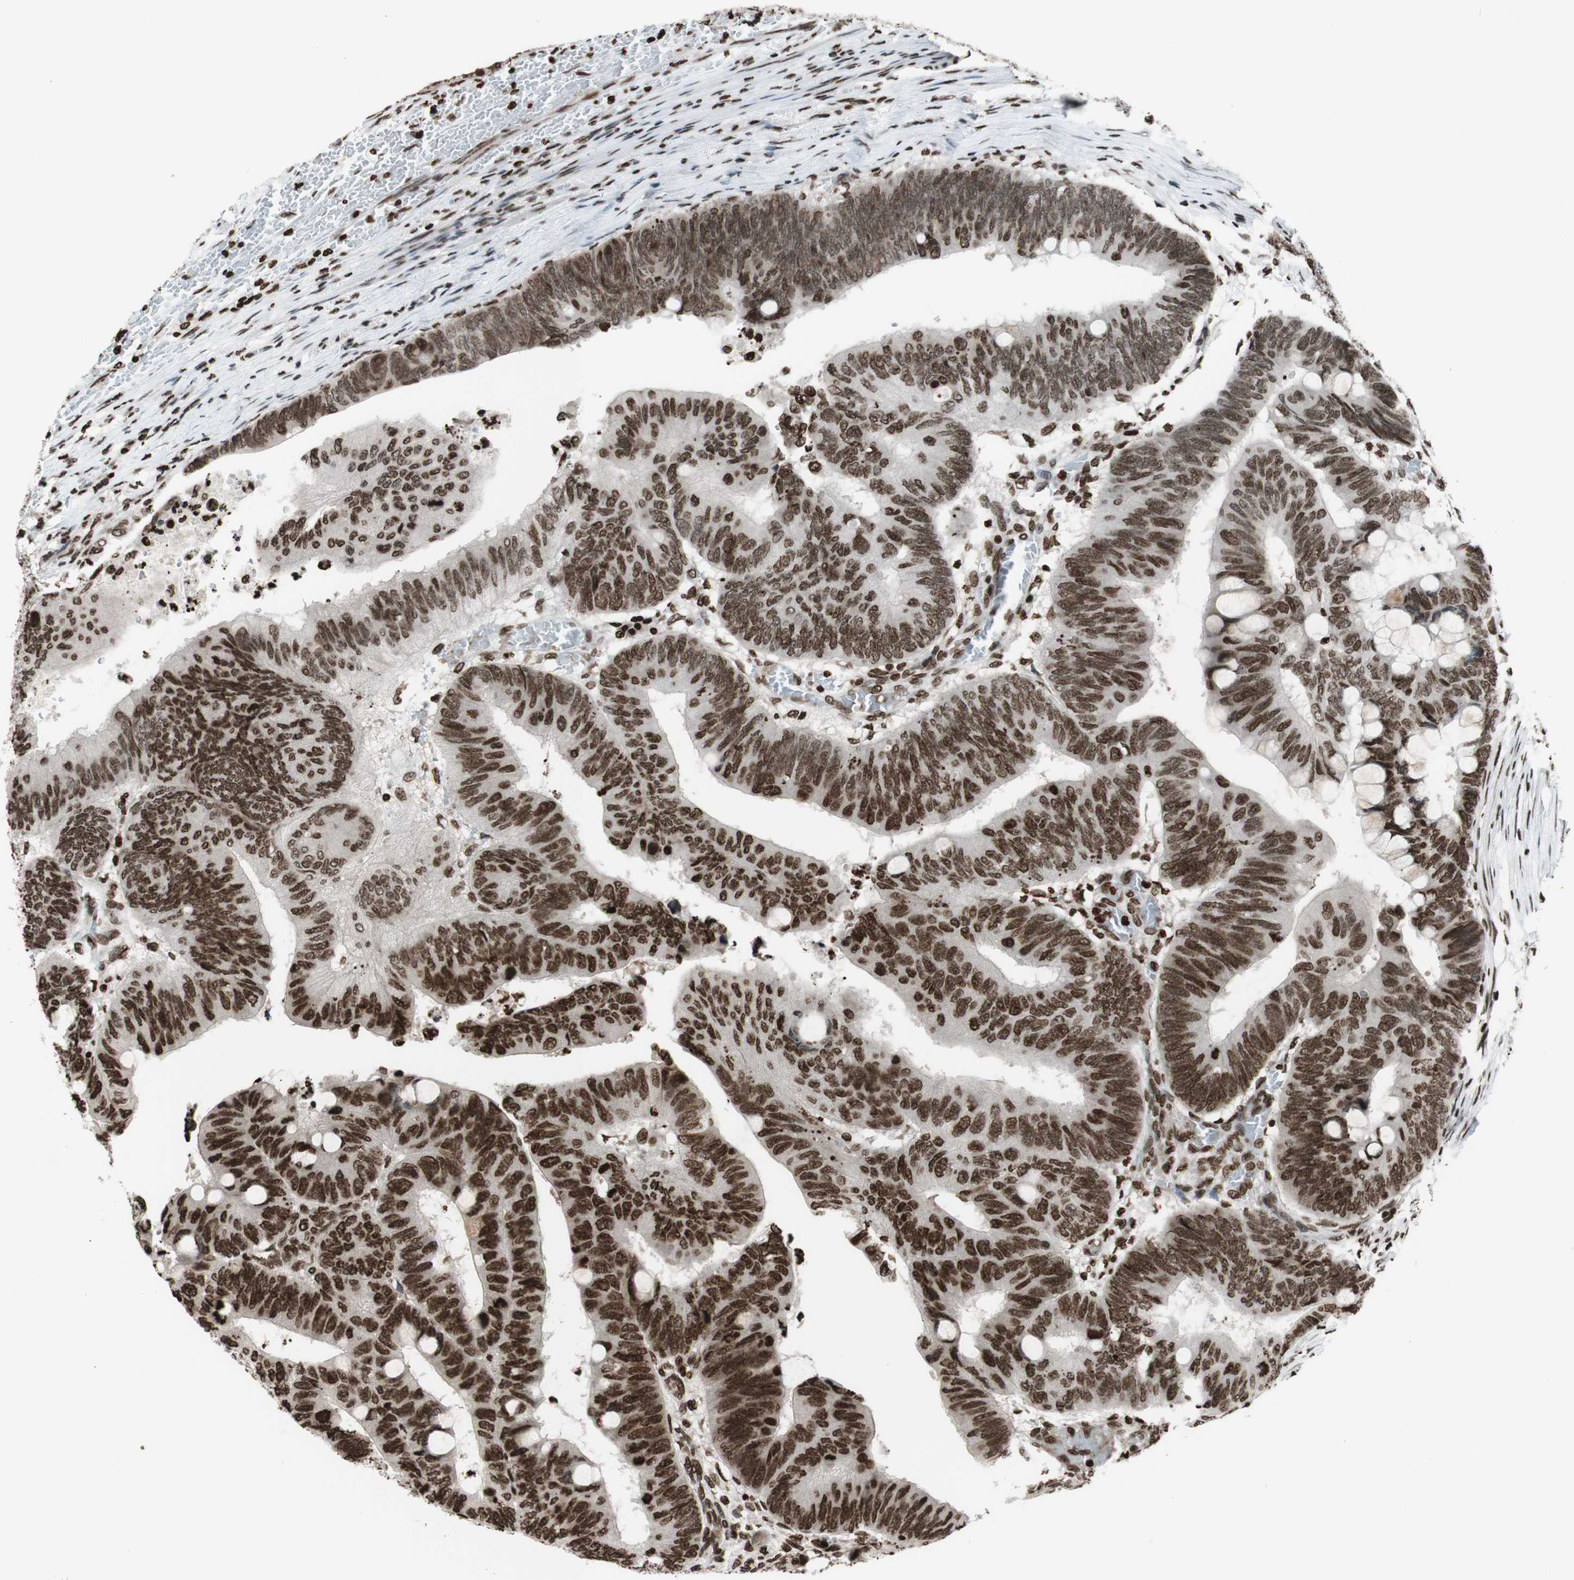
{"staining": {"intensity": "strong", "quantity": ">75%", "location": "nuclear"}, "tissue": "colorectal cancer", "cell_type": "Tumor cells", "image_type": "cancer", "snomed": [{"axis": "morphology", "description": "Normal tissue, NOS"}, {"axis": "morphology", "description": "Adenocarcinoma, NOS"}, {"axis": "topography", "description": "Rectum"}, {"axis": "topography", "description": "Peripheral nerve tissue"}], "caption": "Tumor cells exhibit high levels of strong nuclear positivity in about >75% of cells in human colorectal cancer (adenocarcinoma).", "gene": "NCOA3", "patient": {"sex": "male", "age": 92}}